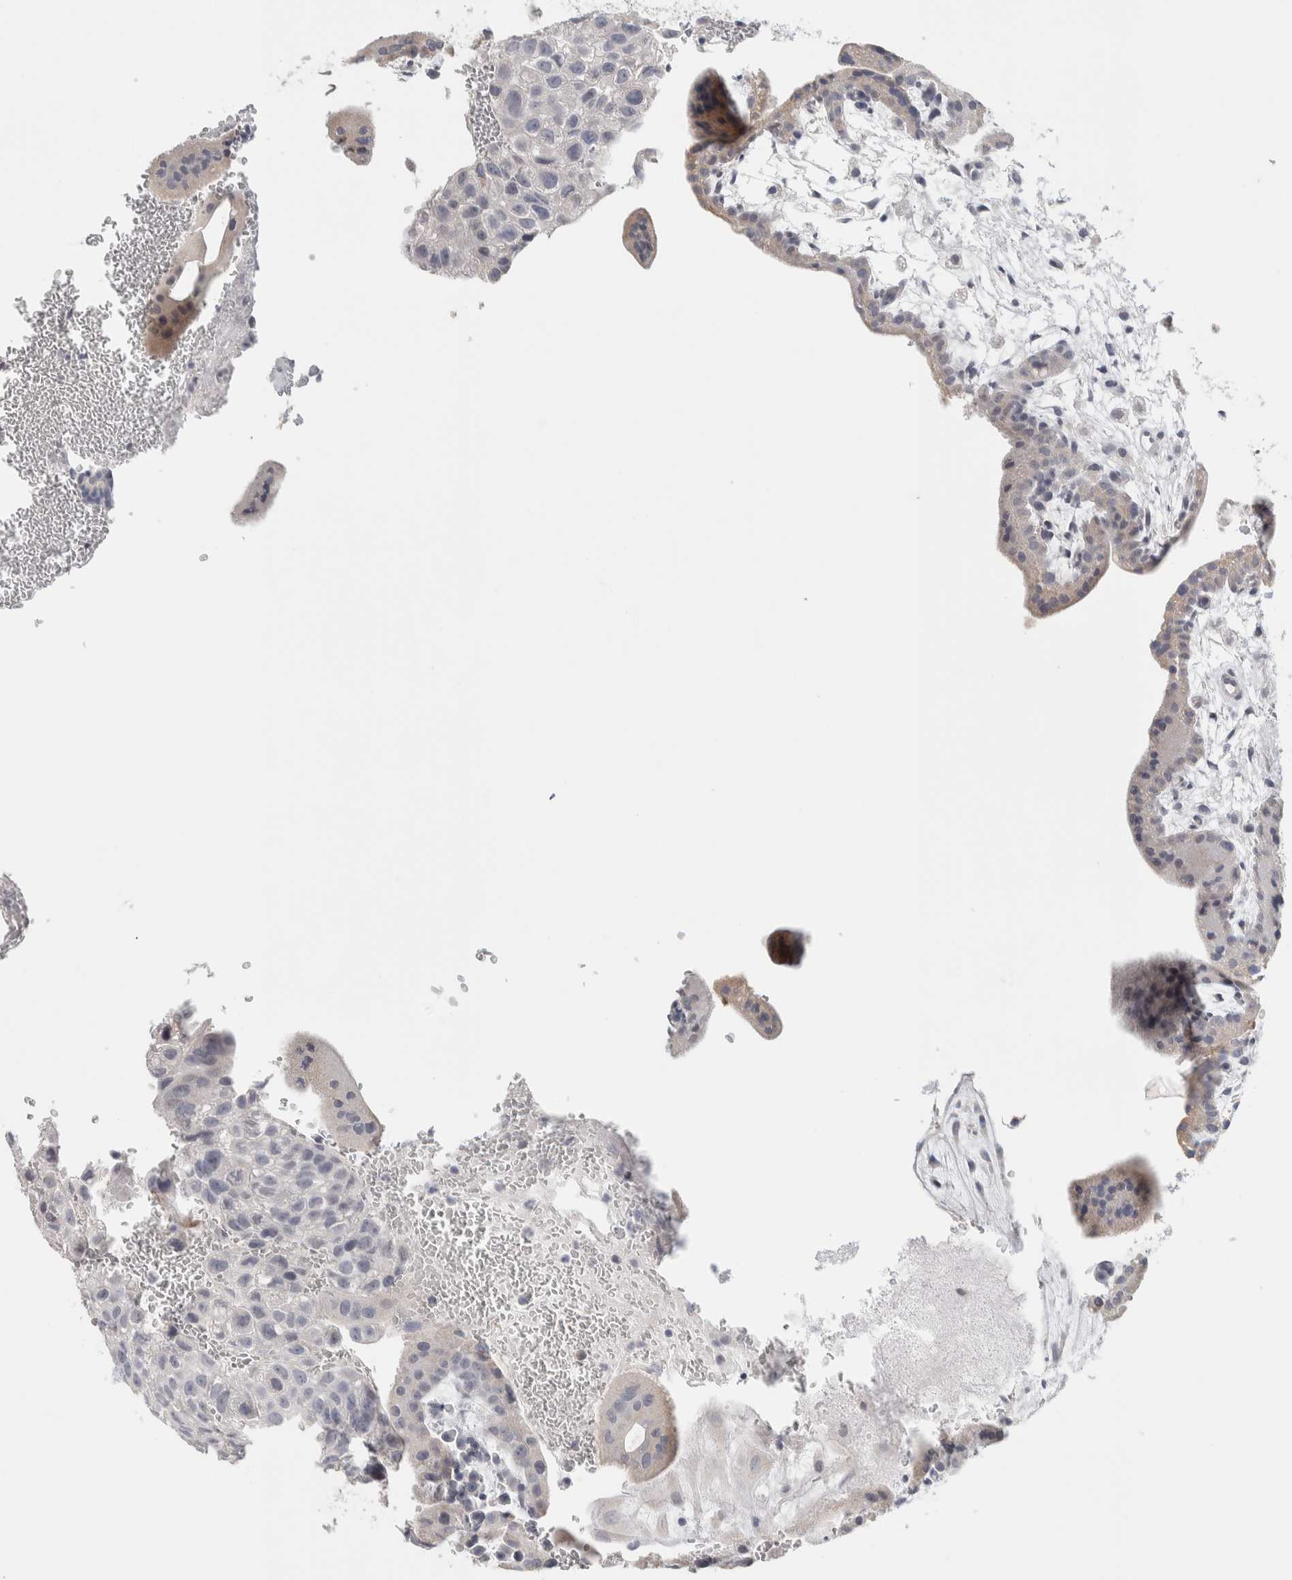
{"staining": {"intensity": "negative", "quantity": "none", "location": "none"}, "tissue": "placenta", "cell_type": "Decidual cells", "image_type": "normal", "snomed": [{"axis": "morphology", "description": "Normal tissue, NOS"}, {"axis": "topography", "description": "Placenta"}], "caption": "The immunohistochemistry image has no significant staining in decidual cells of placenta.", "gene": "SCN2A", "patient": {"sex": "female", "age": 35}}